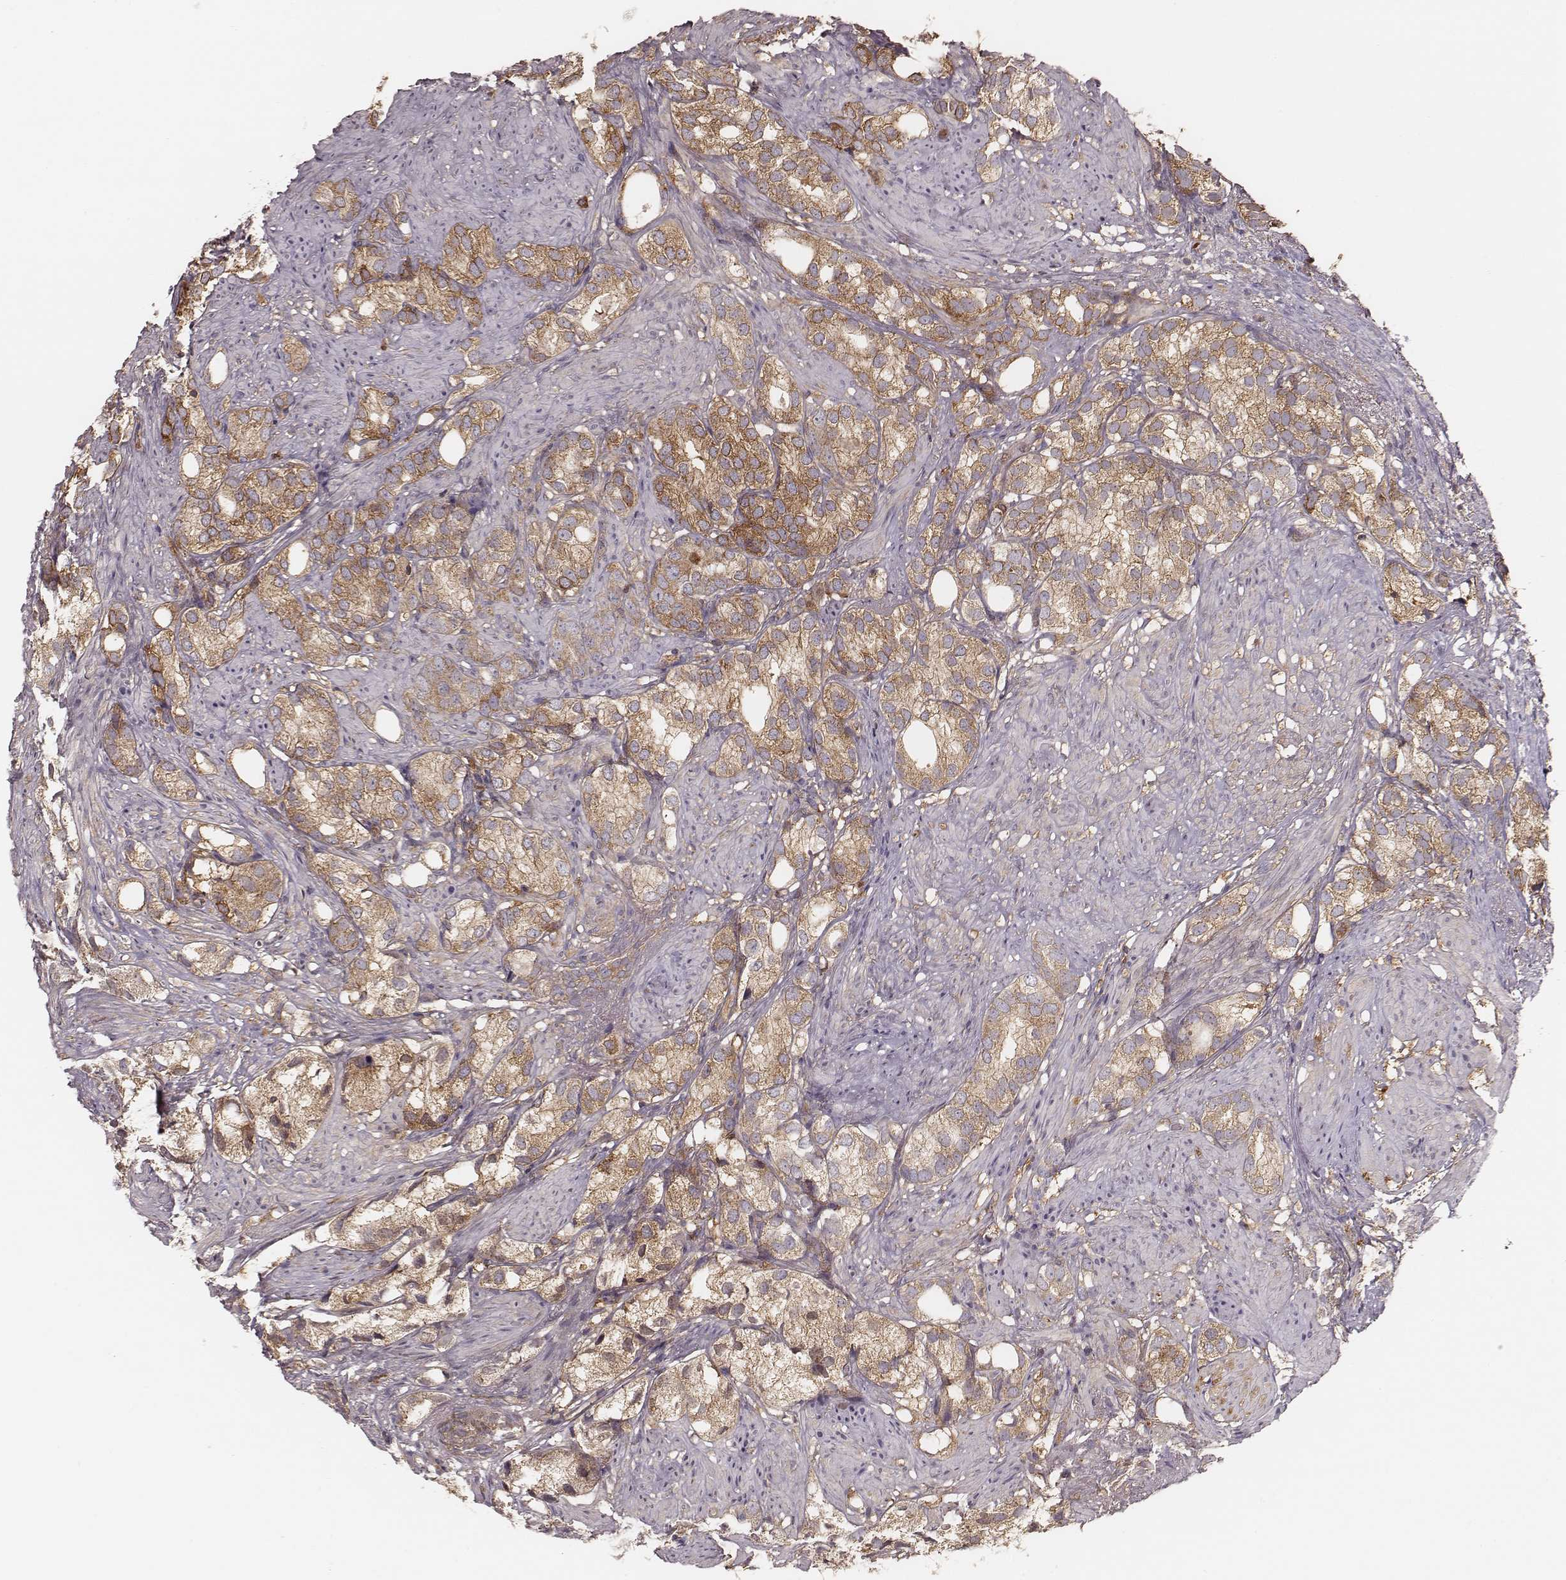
{"staining": {"intensity": "moderate", "quantity": ">75%", "location": "cytoplasmic/membranous"}, "tissue": "prostate cancer", "cell_type": "Tumor cells", "image_type": "cancer", "snomed": [{"axis": "morphology", "description": "Adenocarcinoma, High grade"}, {"axis": "topography", "description": "Prostate"}], "caption": "Immunohistochemical staining of prostate adenocarcinoma (high-grade) displays moderate cytoplasmic/membranous protein expression in about >75% of tumor cells.", "gene": "CARS1", "patient": {"sex": "male", "age": 82}}